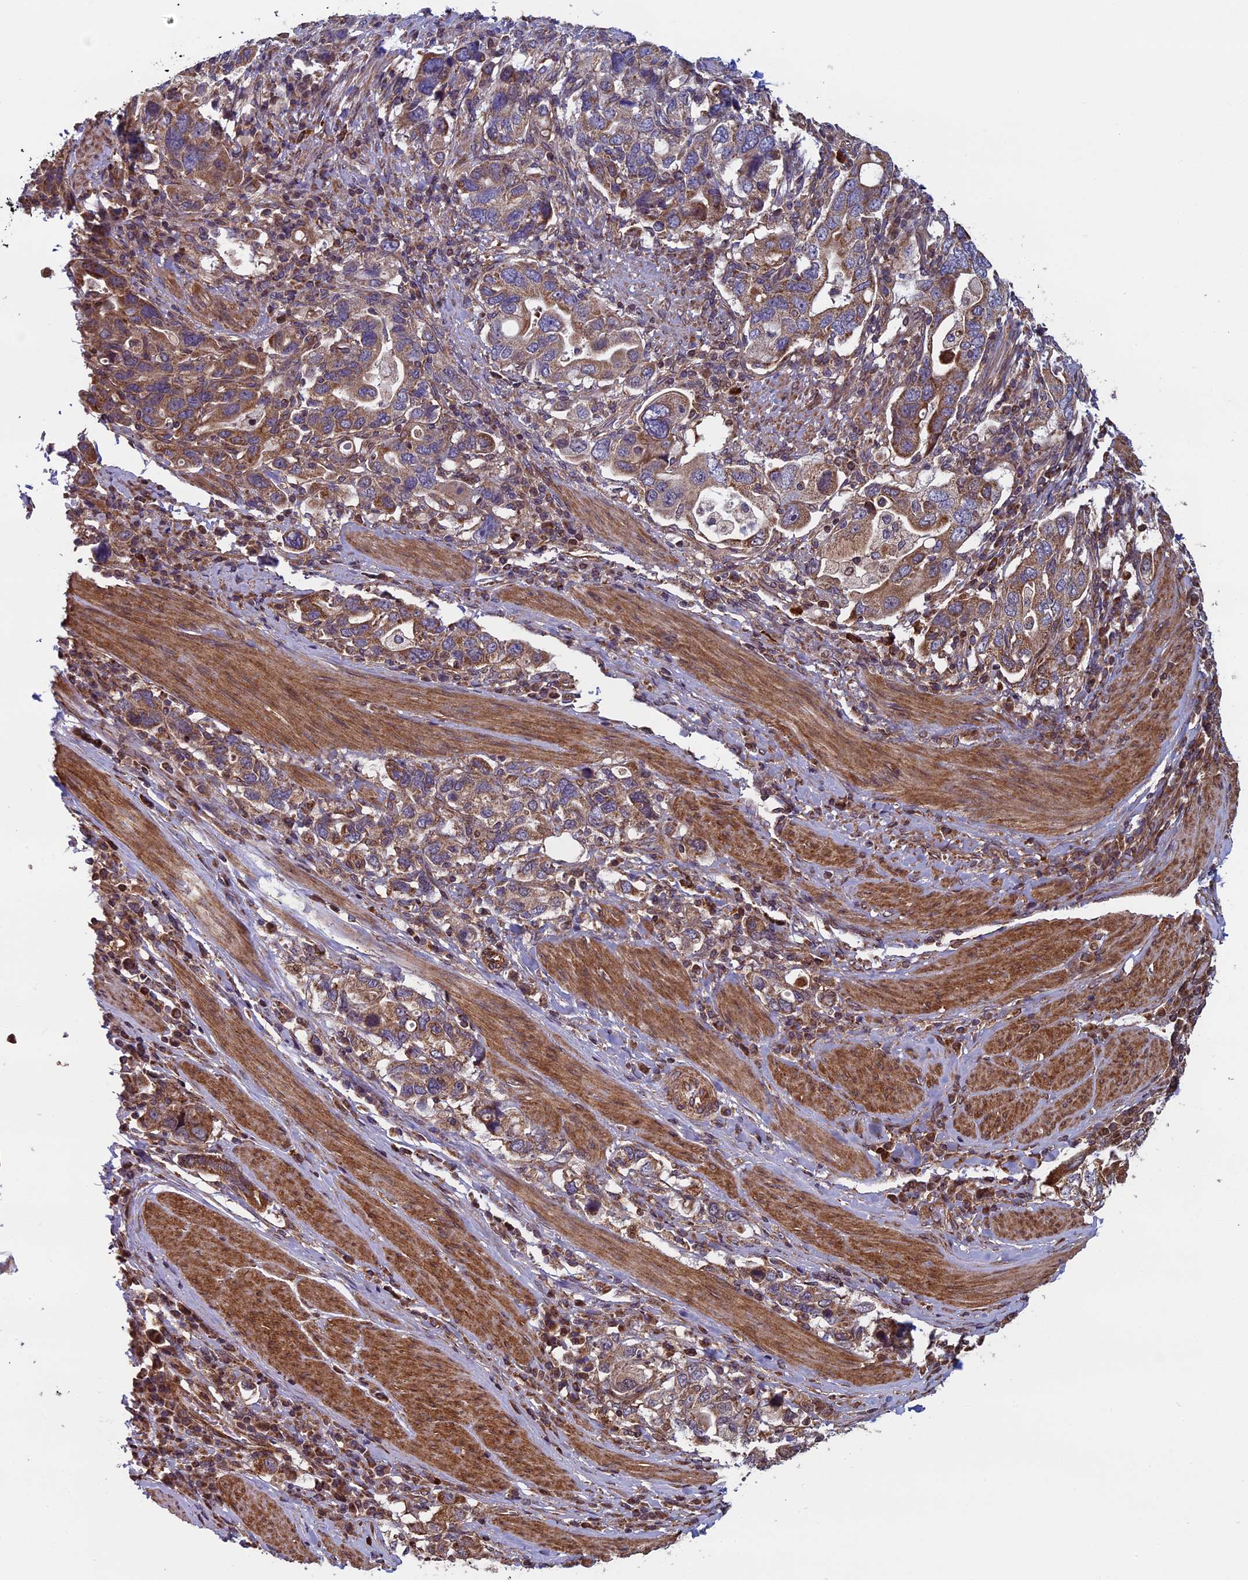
{"staining": {"intensity": "moderate", "quantity": ">75%", "location": "cytoplasmic/membranous"}, "tissue": "stomach cancer", "cell_type": "Tumor cells", "image_type": "cancer", "snomed": [{"axis": "morphology", "description": "Adenocarcinoma, NOS"}, {"axis": "topography", "description": "Stomach, upper"}, {"axis": "topography", "description": "Stomach"}], "caption": "Immunohistochemical staining of human stomach cancer (adenocarcinoma) shows medium levels of moderate cytoplasmic/membranous protein positivity in approximately >75% of tumor cells. (IHC, brightfield microscopy, high magnification).", "gene": "CCDC8", "patient": {"sex": "male", "age": 62}}